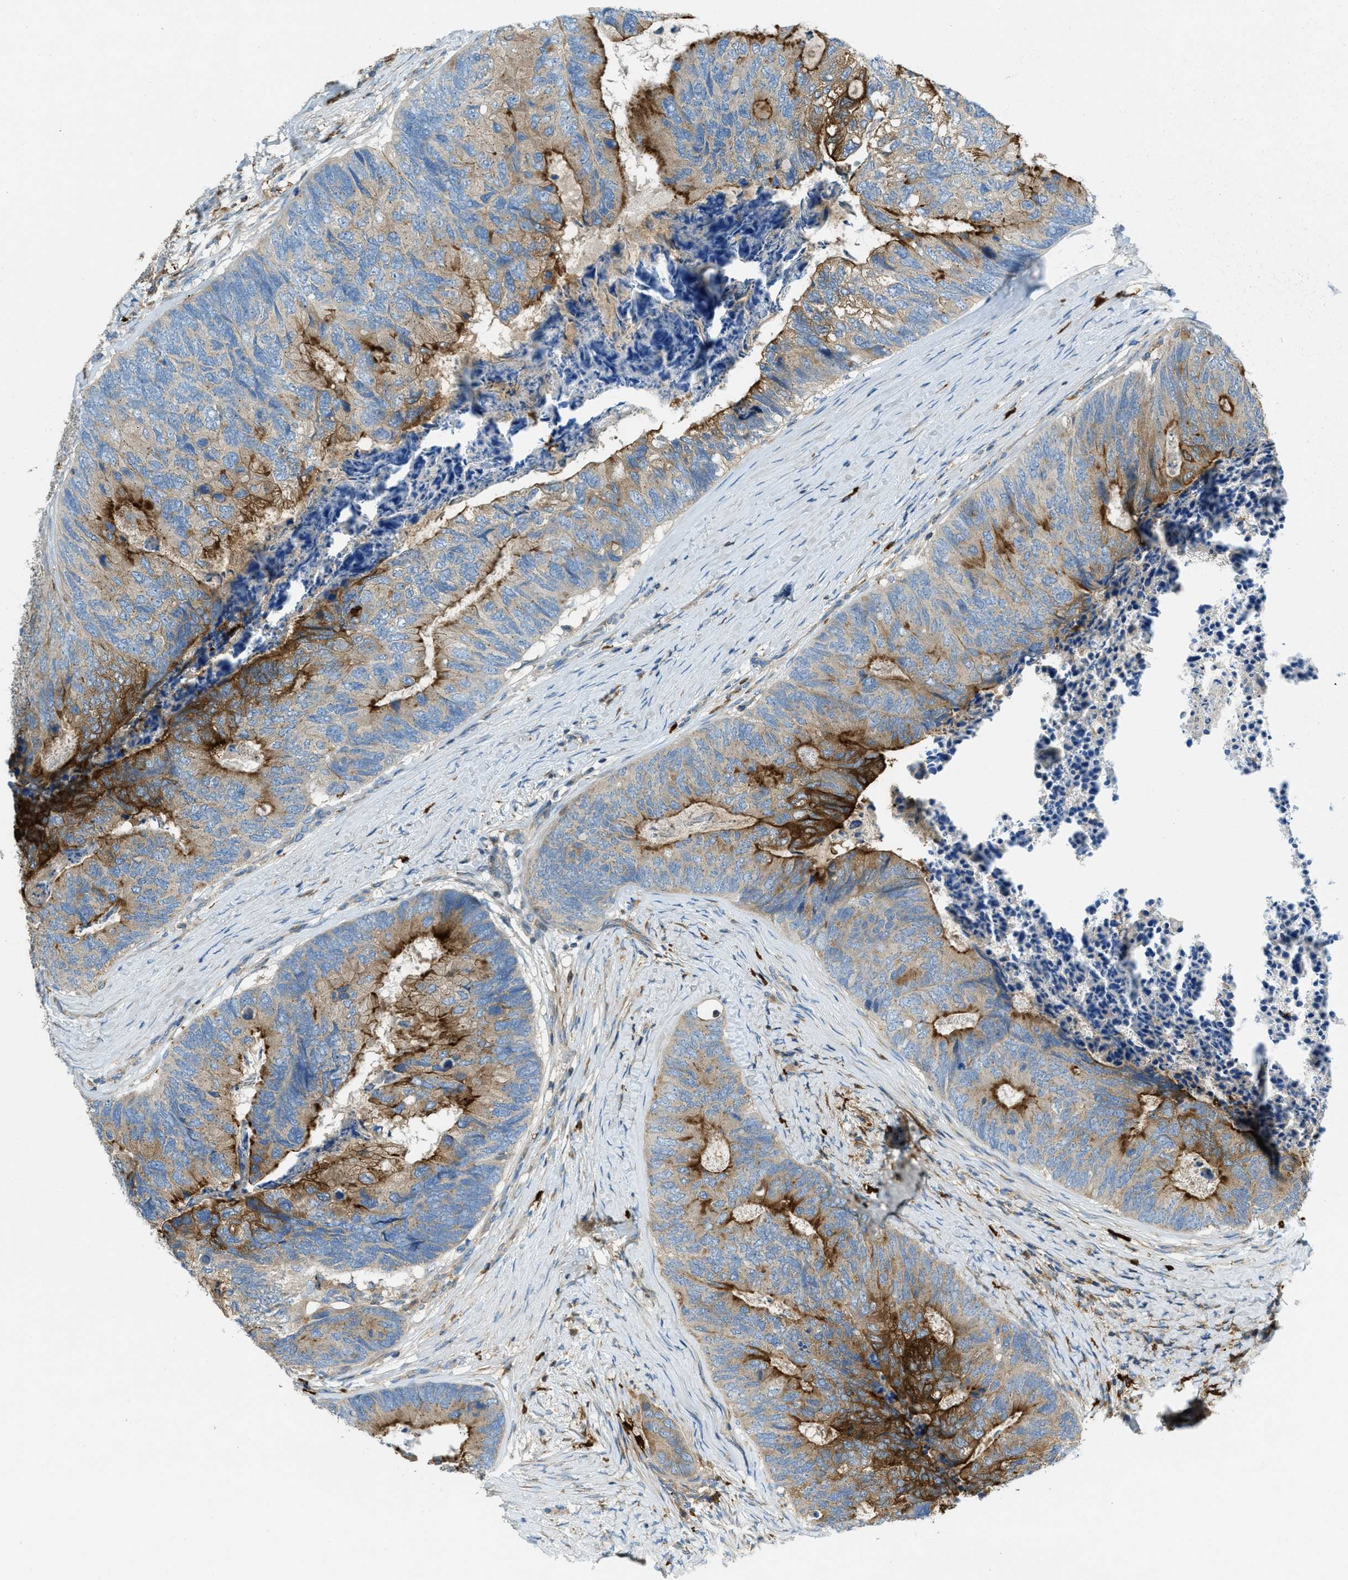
{"staining": {"intensity": "strong", "quantity": "<25%", "location": "cytoplasmic/membranous"}, "tissue": "colorectal cancer", "cell_type": "Tumor cells", "image_type": "cancer", "snomed": [{"axis": "morphology", "description": "Adenocarcinoma, NOS"}, {"axis": "topography", "description": "Colon"}], "caption": "The image reveals staining of colorectal cancer (adenocarcinoma), revealing strong cytoplasmic/membranous protein staining (brown color) within tumor cells.", "gene": "RFFL", "patient": {"sex": "female", "age": 67}}